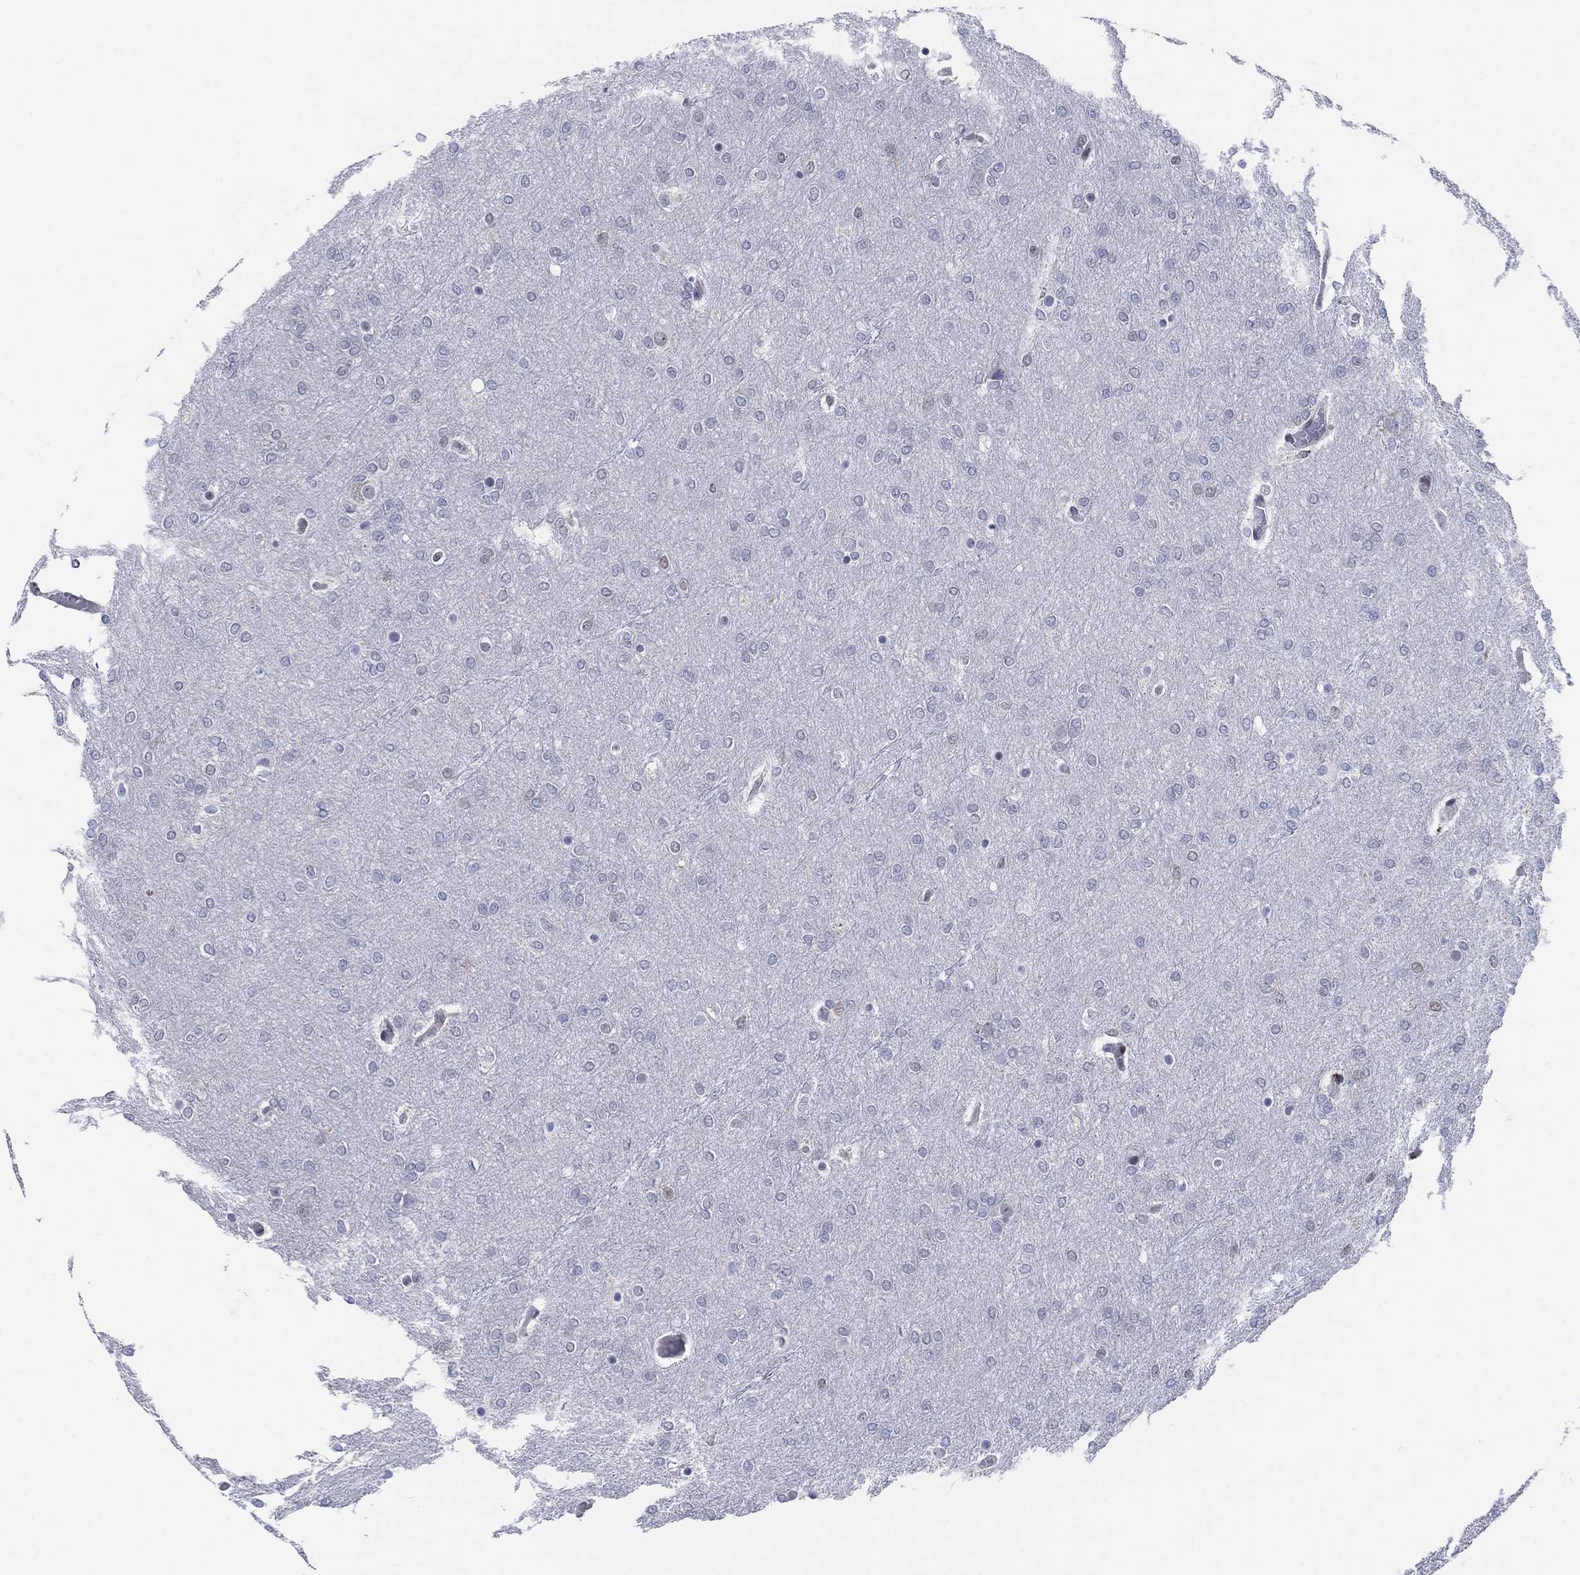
{"staining": {"intensity": "negative", "quantity": "none", "location": "none"}, "tissue": "glioma", "cell_type": "Tumor cells", "image_type": "cancer", "snomed": [{"axis": "morphology", "description": "Glioma, malignant, High grade"}, {"axis": "topography", "description": "Brain"}], "caption": "Immunohistochemistry of human glioma displays no staining in tumor cells.", "gene": "CENPE", "patient": {"sex": "female", "age": 61}}